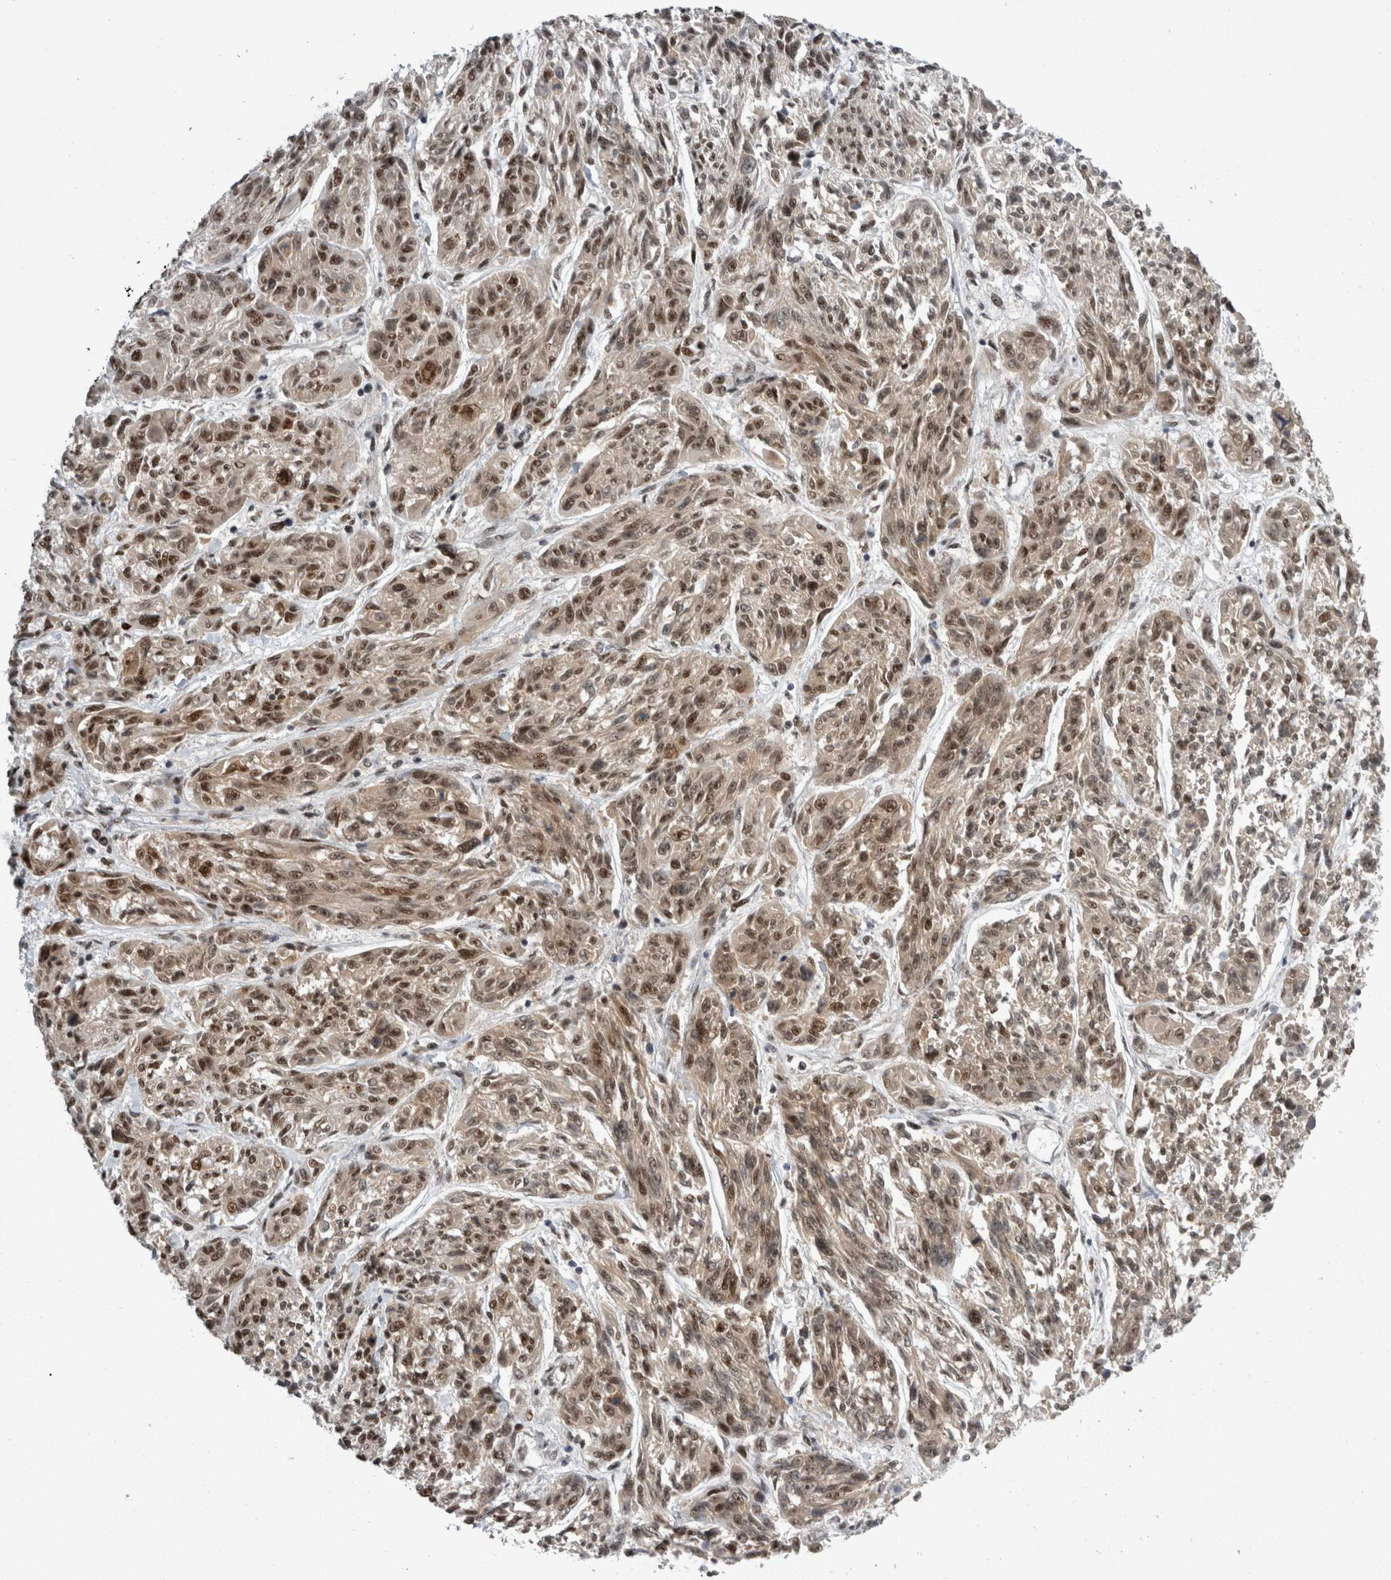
{"staining": {"intensity": "weak", "quantity": ">75%", "location": "cytoplasmic/membranous,nuclear"}, "tissue": "melanoma", "cell_type": "Tumor cells", "image_type": "cancer", "snomed": [{"axis": "morphology", "description": "Malignant melanoma, NOS"}, {"axis": "topography", "description": "Skin"}], "caption": "Weak cytoplasmic/membranous and nuclear protein expression is identified in approximately >75% of tumor cells in malignant melanoma.", "gene": "SNRNP40", "patient": {"sex": "male", "age": 53}}